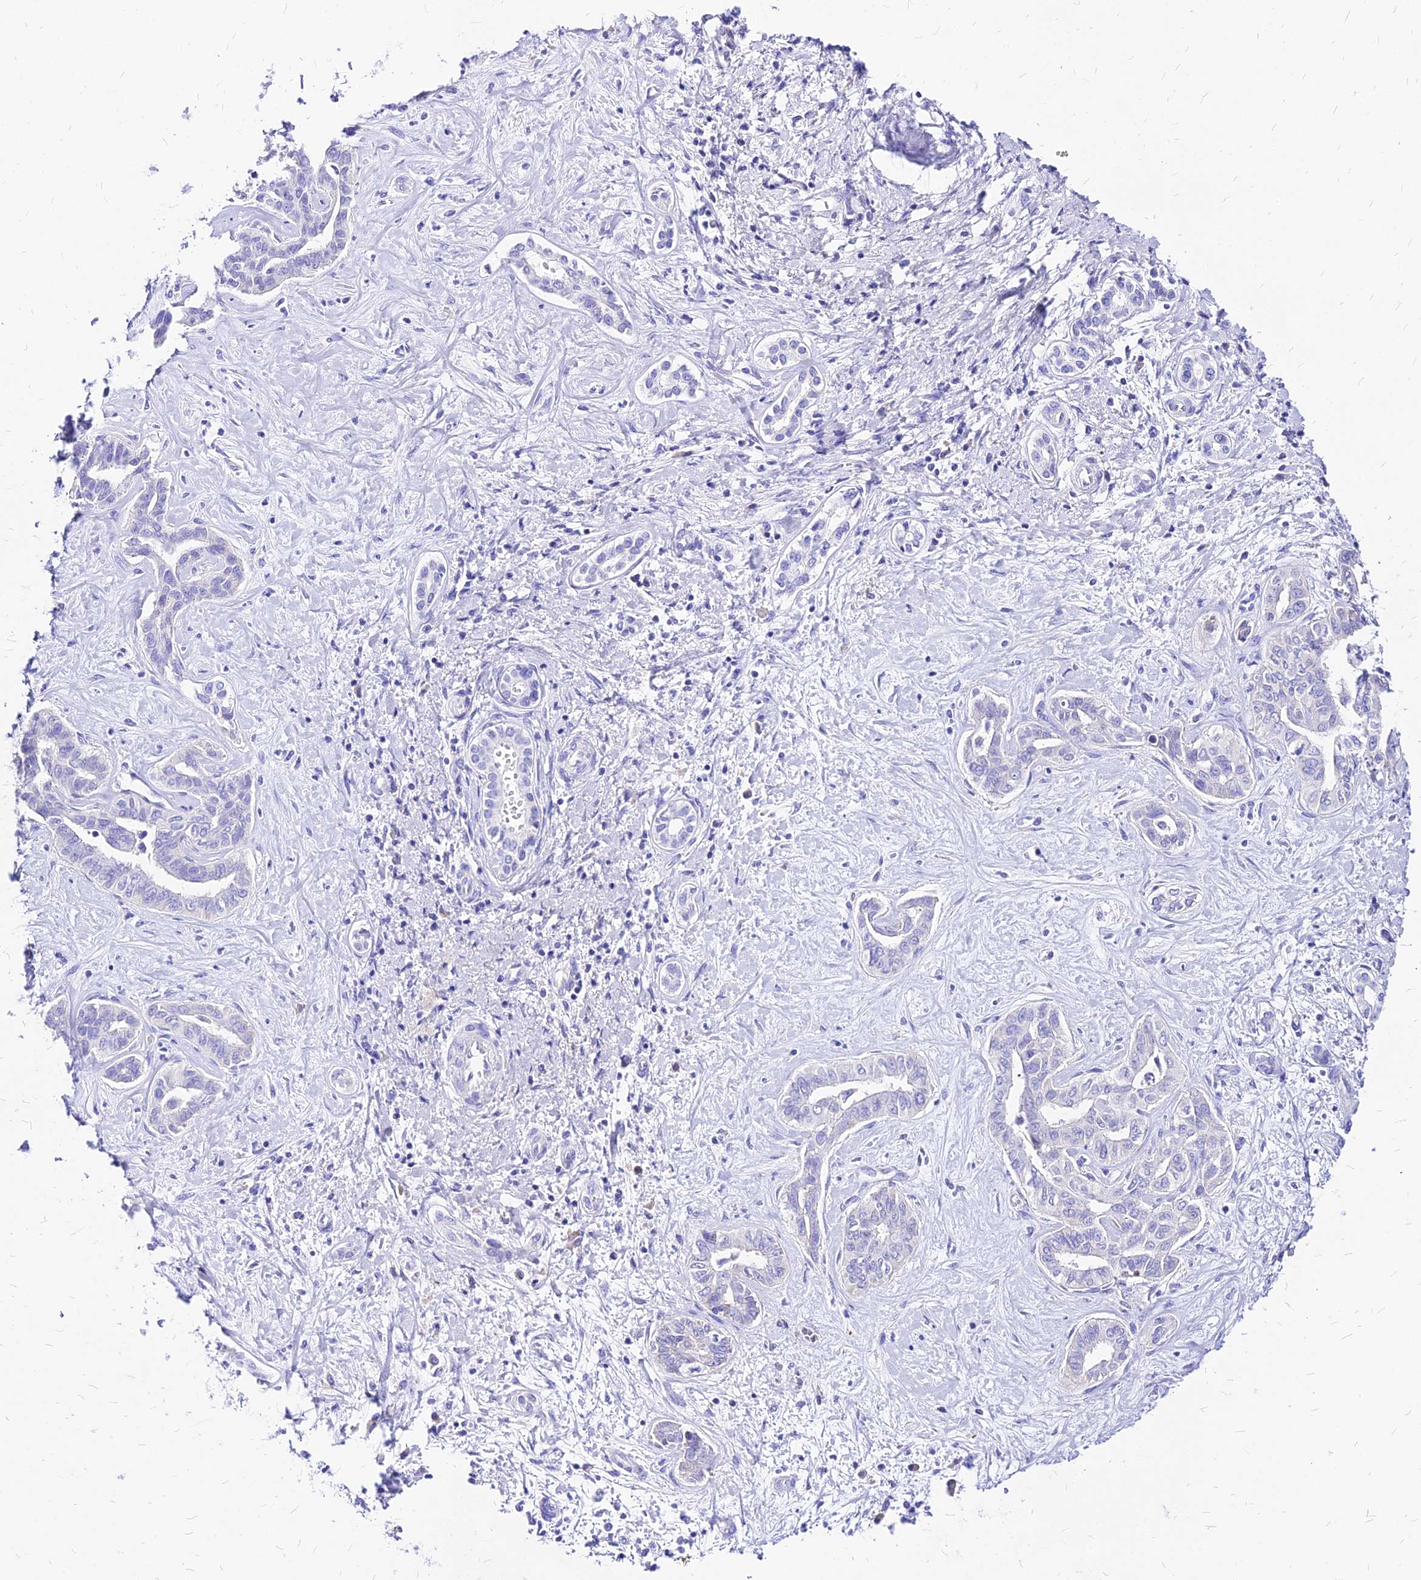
{"staining": {"intensity": "negative", "quantity": "none", "location": "none"}, "tissue": "liver cancer", "cell_type": "Tumor cells", "image_type": "cancer", "snomed": [{"axis": "morphology", "description": "Cholangiocarcinoma"}, {"axis": "topography", "description": "Liver"}], "caption": "Photomicrograph shows no protein staining in tumor cells of cholangiocarcinoma (liver) tissue.", "gene": "RPL19", "patient": {"sex": "female", "age": 77}}